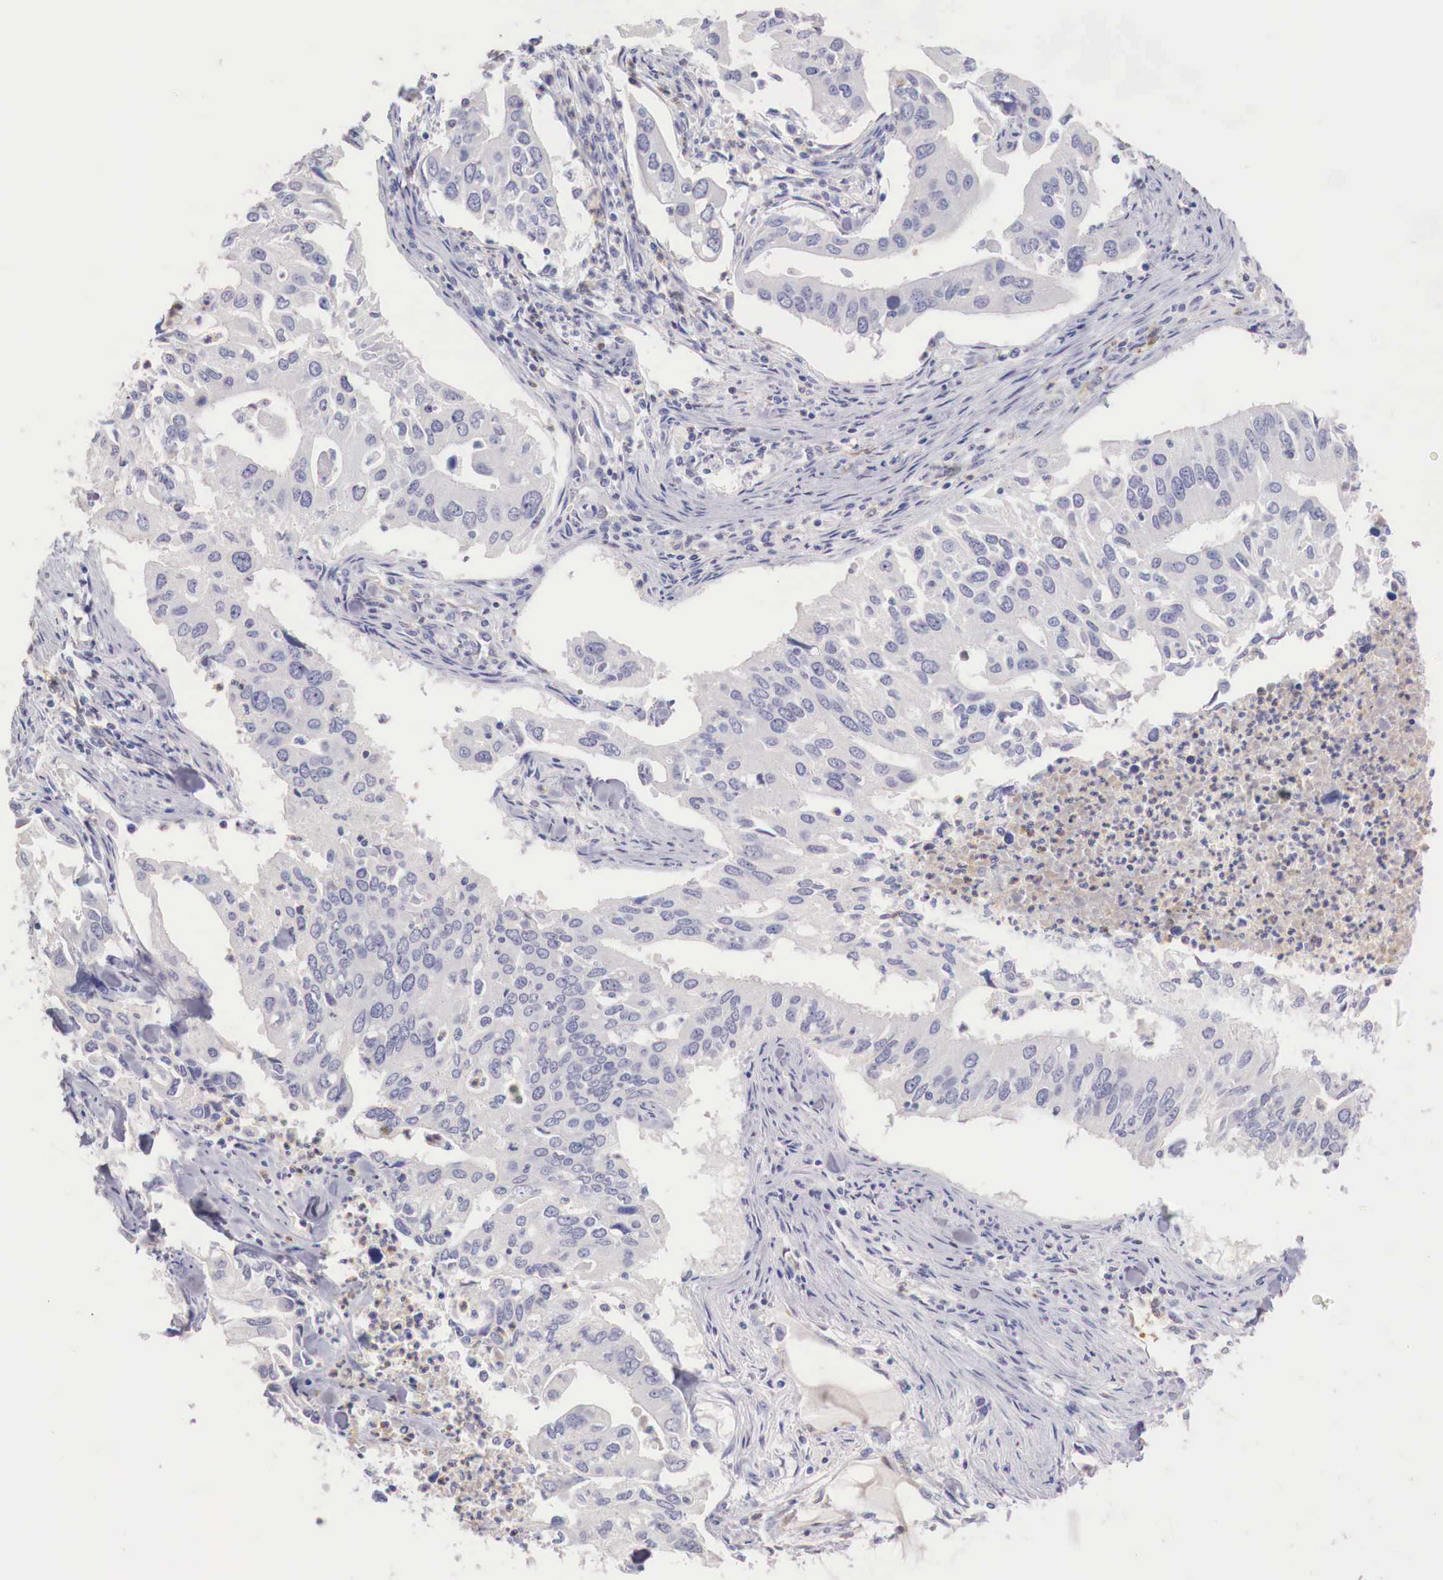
{"staining": {"intensity": "negative", "quantity": "none", "location": "none"}, "tissue": "lung cancer", "cell_type": "Tumor cells", "image_type": "cancer", "snomed": [{"axis": "morphology", "description": "Adenocarcinoma, NOS"}, {"axis": "topography", "description": "Lung"}], "caption": "This is an immunohistochemistry (IHC) histopathology image of adenocarcinoma (lung). There is no staining in tumor cells.", "gene": "ITIH6", "patient": {"sex": "male", "age": 48}}